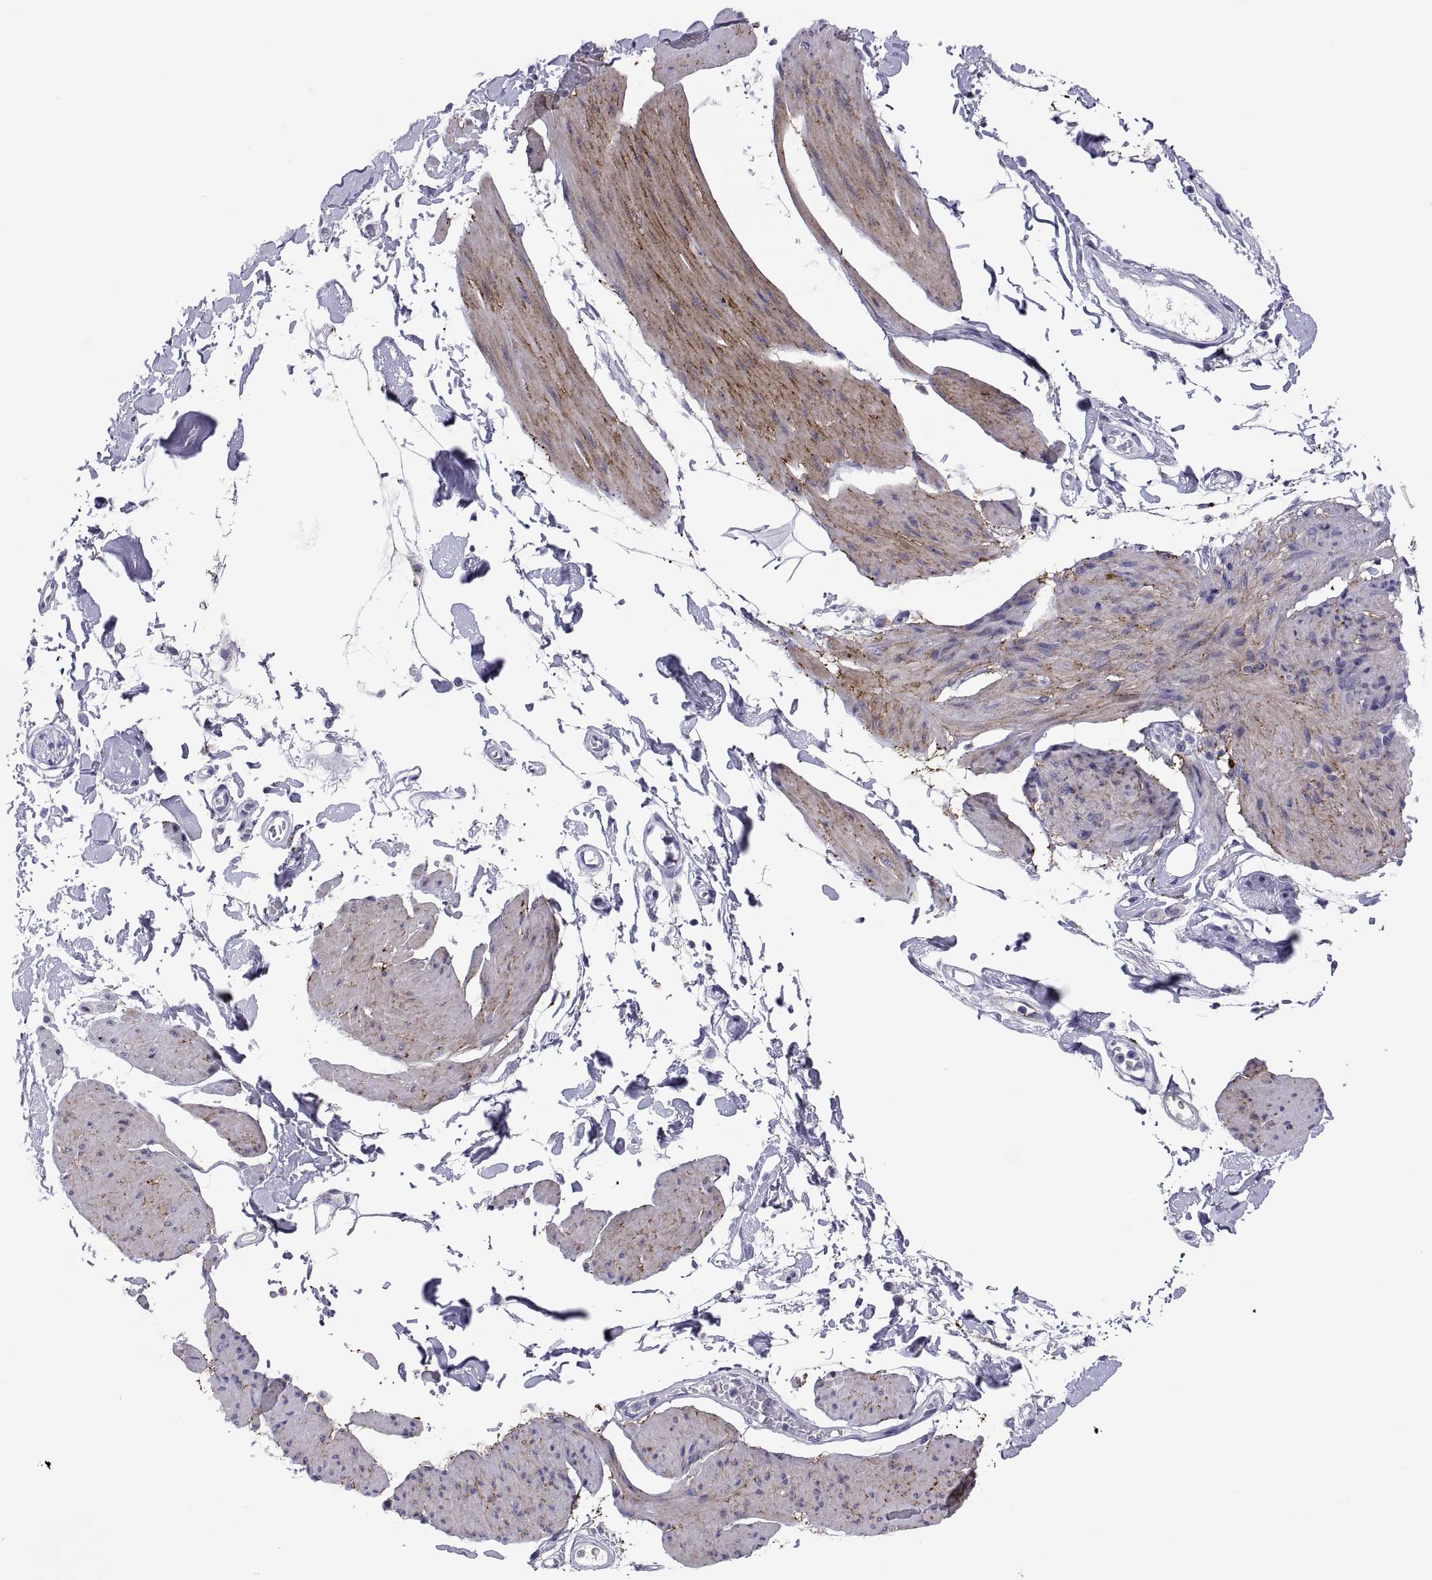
{"staining": {"intensity": "moderate", "quantity": "<25%", "location": "cytoplasmic/membranous"}, "tissue": "smooth muscle", "cell_type": "Smooth muscle cells", "image_type": "normal", "snomed": [{"axis": "morphology", "description": "Normal tissue, NOS"}, {"axis": "topography", "description": "Adipose tissue"}, {"axis": "topography", "description": "Smooth muscle"}, {"axis": "topography", "description": "Peripheral nerve tissue"}], "caption": "Smooth muscle stained with DAB immunohistochemistry displays low levels of moderate cytoplasmic/membranous staining in approximately <25% of smooth muscle cells.", "gene": "CHCT1", "patient": {"sex": "male", "age": 83}}